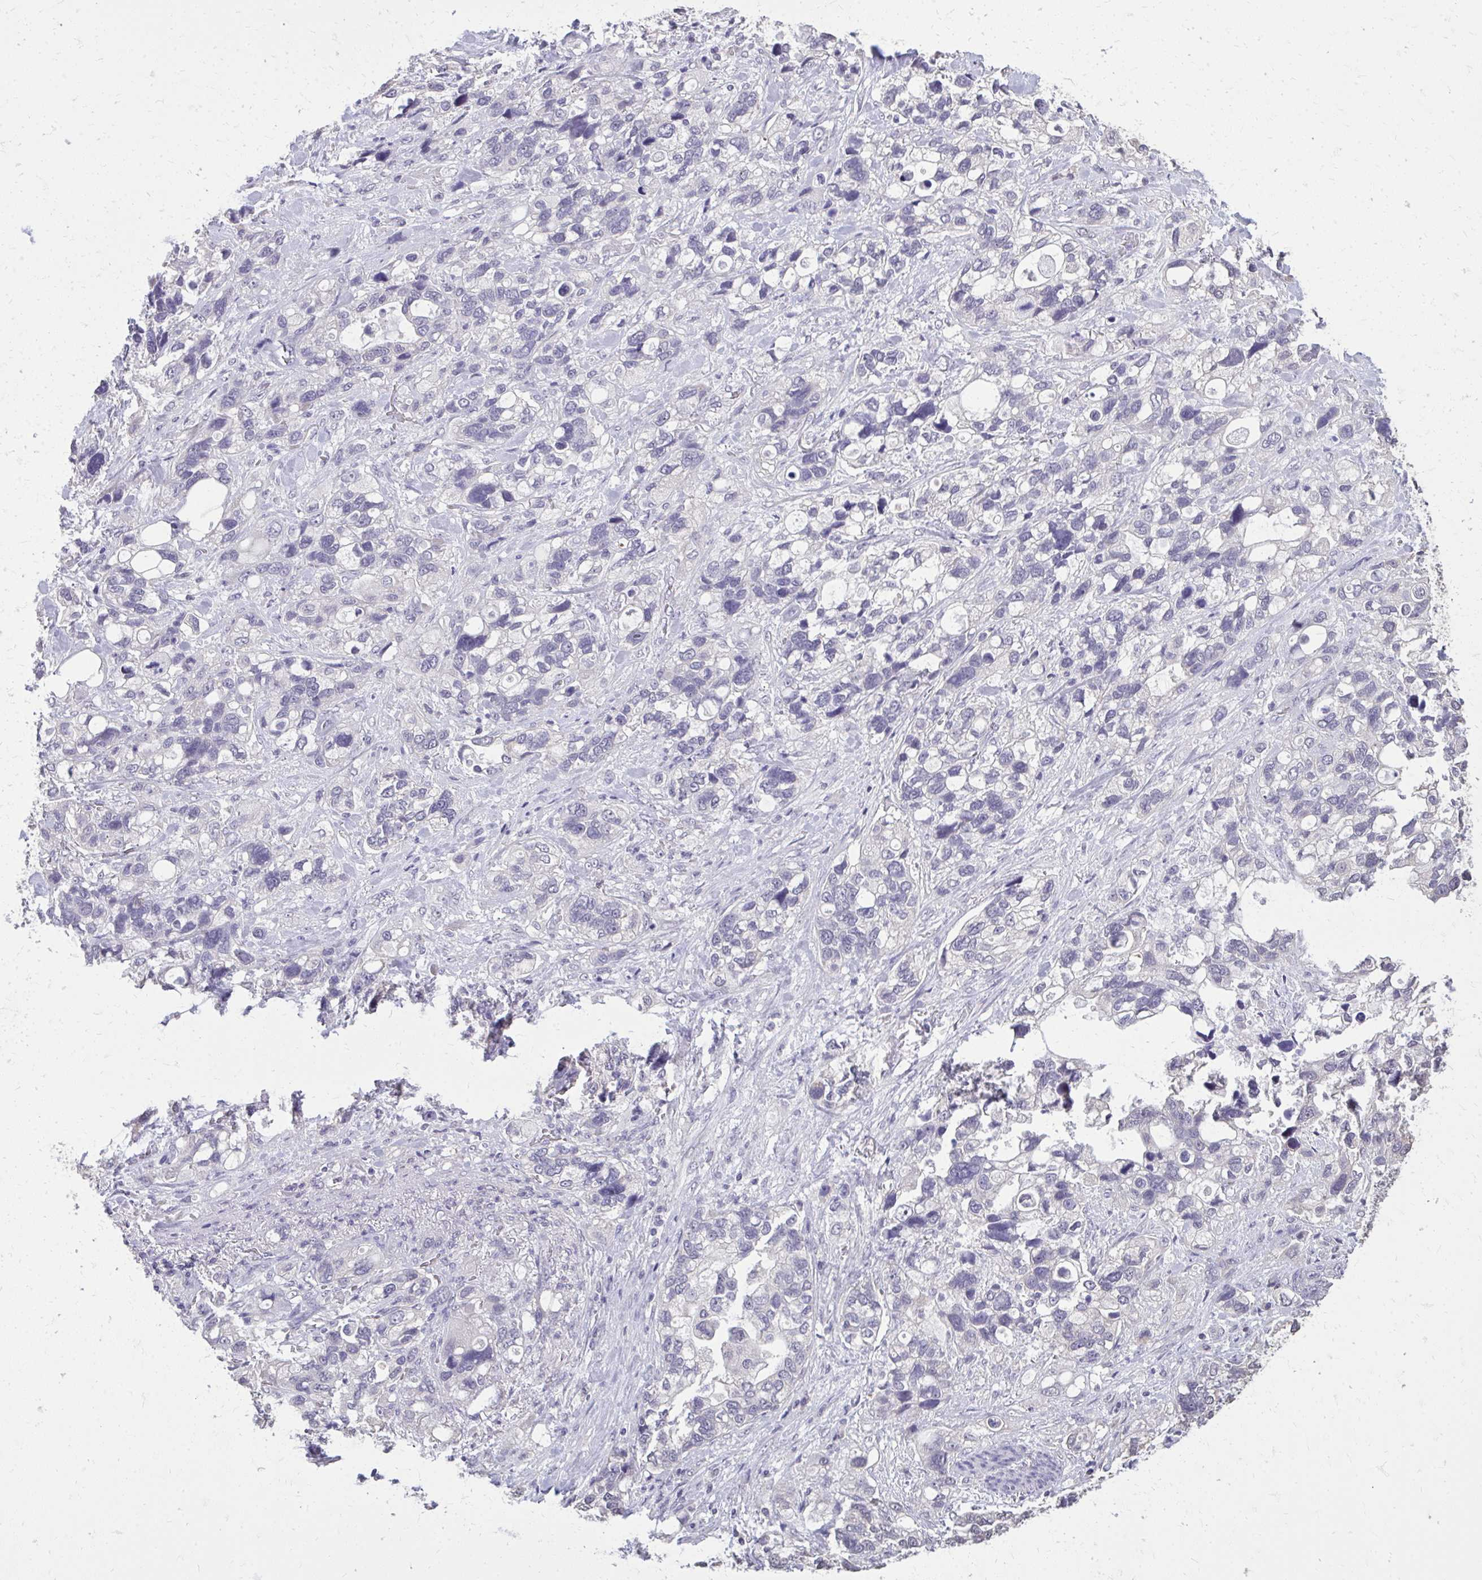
{"staining": {"intensity": "negative", "quantity": "none", "location": "none"}, "tissue": "stomach cancer", "cell_type": "Tumor cells", "image_type": "cancer", "snomed": [{"axis": "morphology", "description": "Adenocarcinoma, NOS"}, {"axis": "topography", "description": "Stomach, upper"}], "caption": "Micrograph shows no protein expression in tumor cells of stomach adenocarcinoma tissue.", "gene": "AKAP5", "patient": {"sex": "female", "age": 81}}